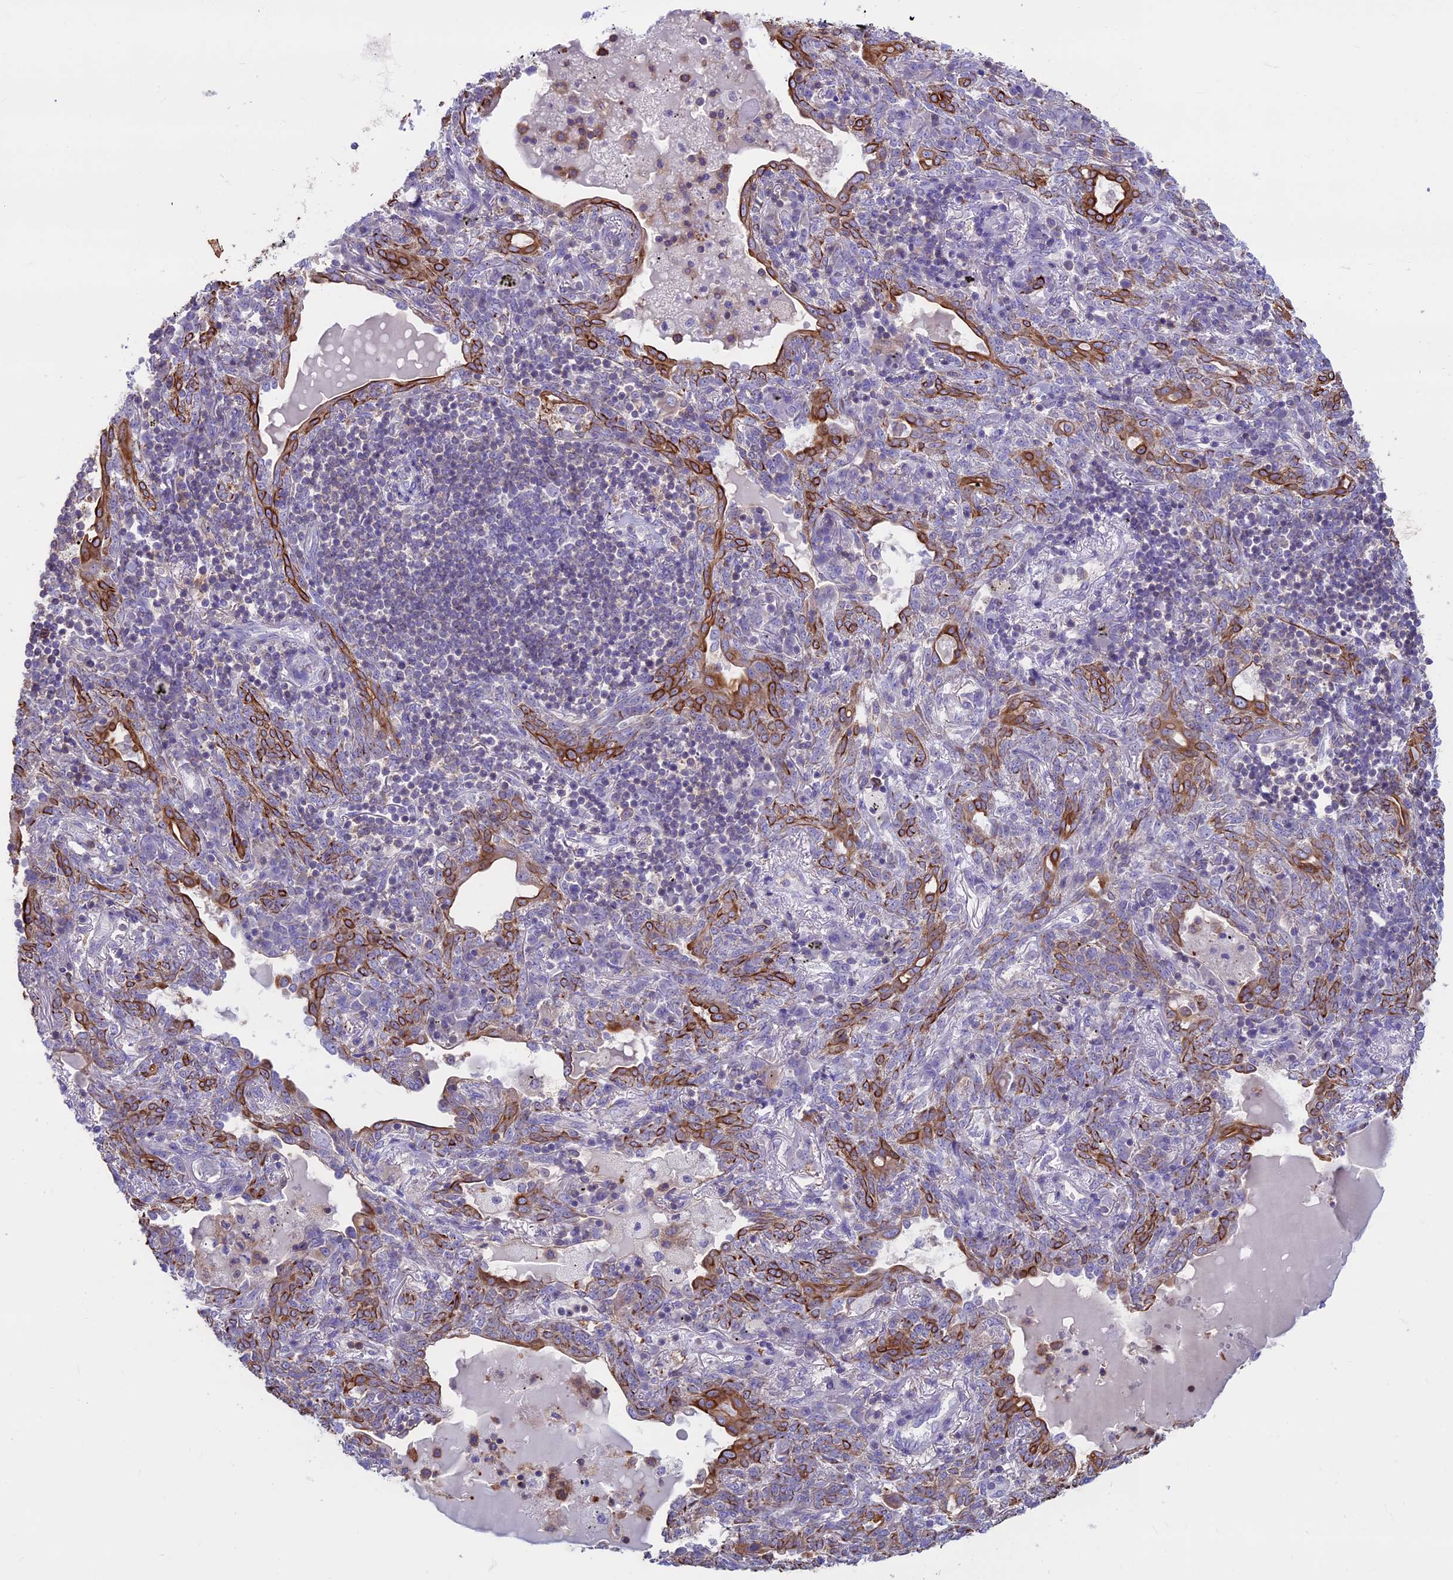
{"staining": {"intensity": "strong", "quantity": "25%-75%", "location": "cytoplasmic/membranous"}, "tissue": "lung cancer", "cell_type": "Tumor cells", "image_type": "cancer", "snomed": [{"axis": "morphology", "description": "Squamous cell carcinoma, NOS"}, {"axis": "topography", "description": "Lung"}], "caption": "Human squamous cell carcinoma (lung) stained with a brown dye reveals strong cytoplasmic/membranous positive expression in about 25%-75% of tumor cells.", "gene": "CDAN1", "patient": {"sex": "female", "age": 70}}